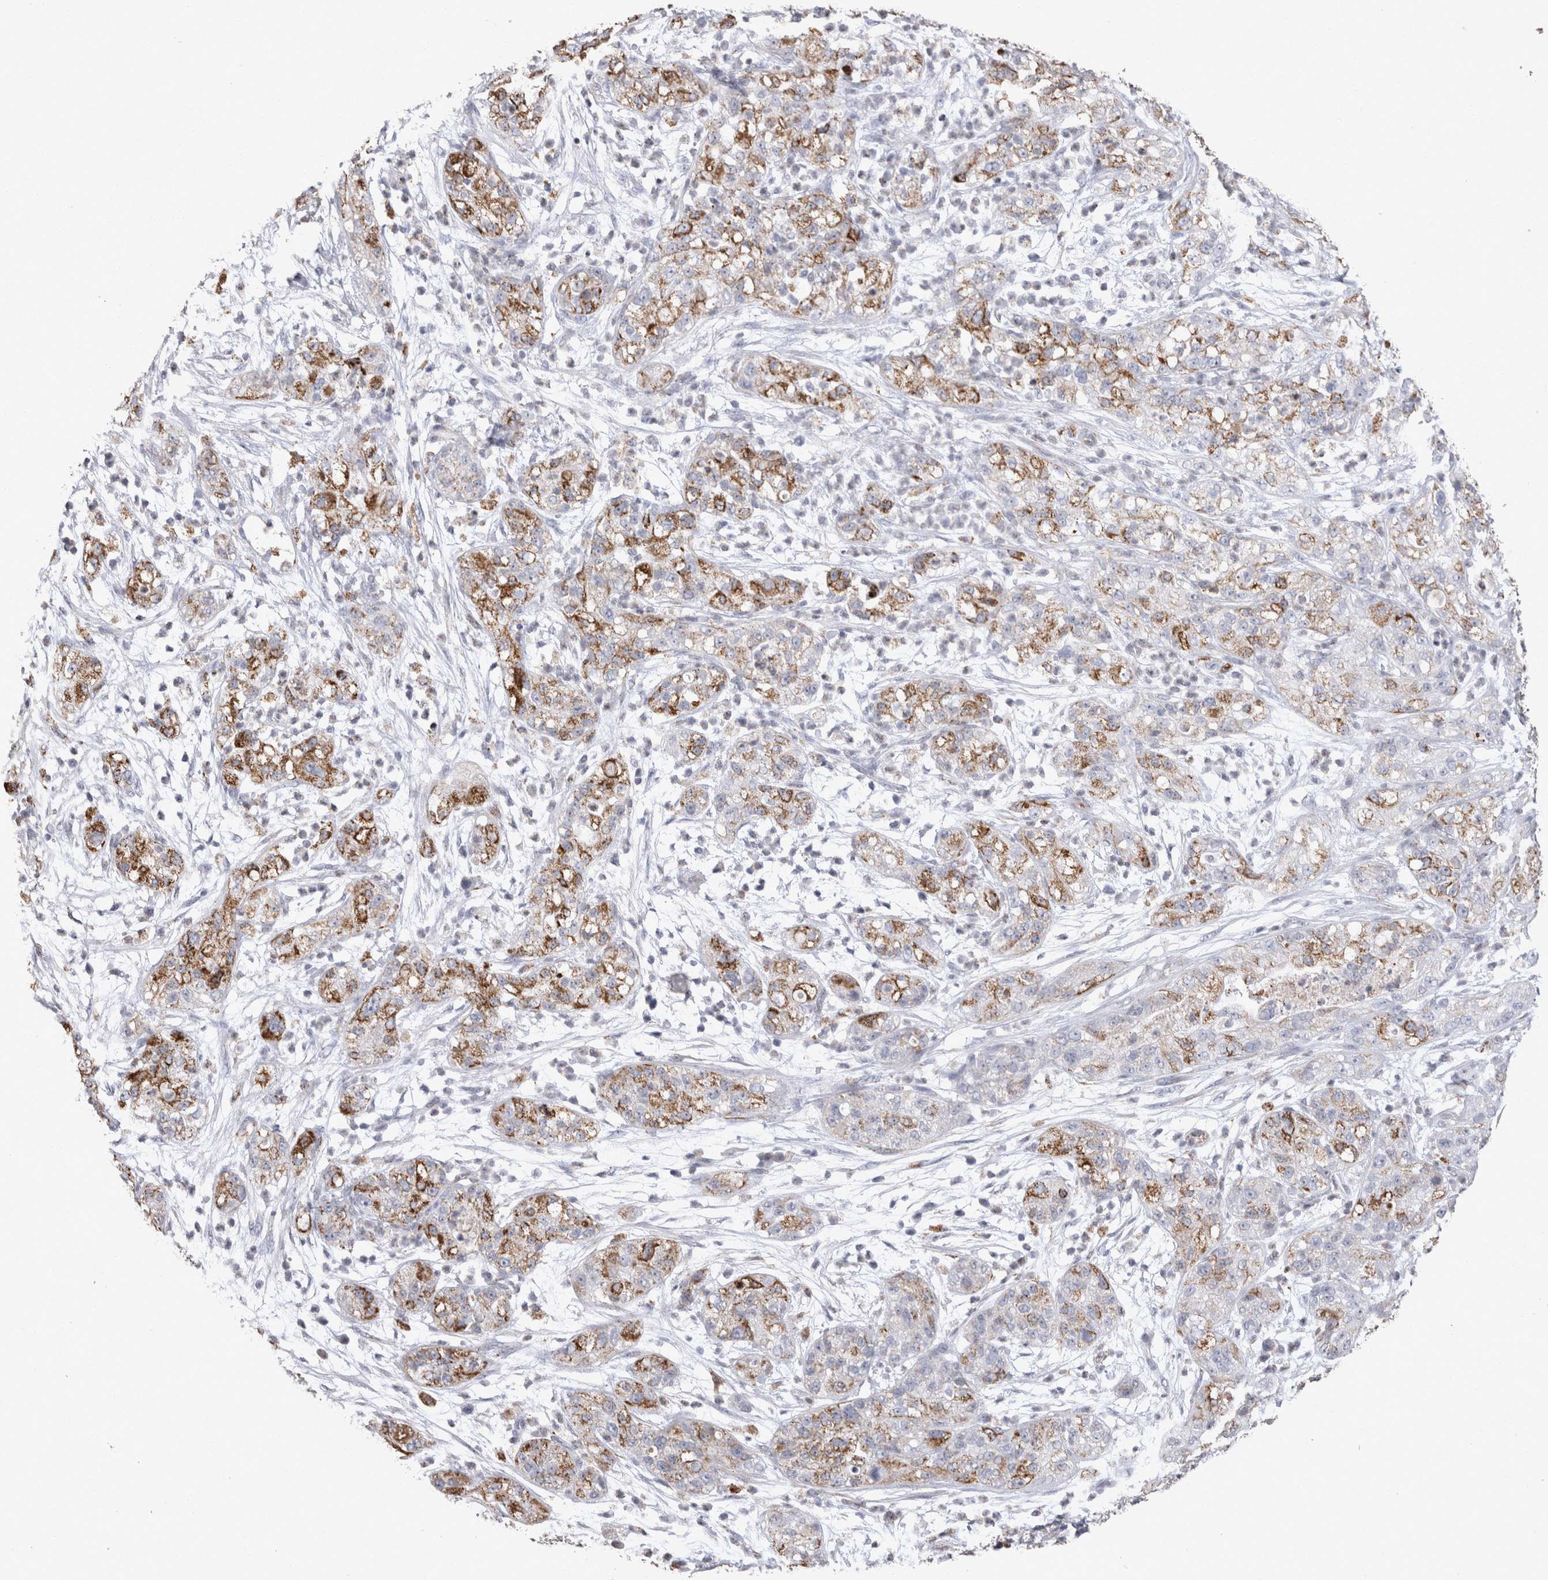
{"staining": {"intensity": "moderate", "quantity": ">75%", "location": "cytoplasmic/membranous"}, "tissue": "pancreatic cancer", "cell_type": "Tumor cells", "image_type": "cancer", "snomed": [{"axis": "morphology", "description": "Adenocarcinoma, NOS"}, {"axis": "topography", "description": "Pancreas"}], "caption": "Immunohistochemistry (IHC) histopathology image of human adenocarcinoma (pancreatic) stained for a protein (brown), which exhibits medium levels of moderate cytoplasmic/membranous positivity in about >75% of tumor cells.", "gene": "DKK3", "patient": {"sex": "female", "age": 78}}